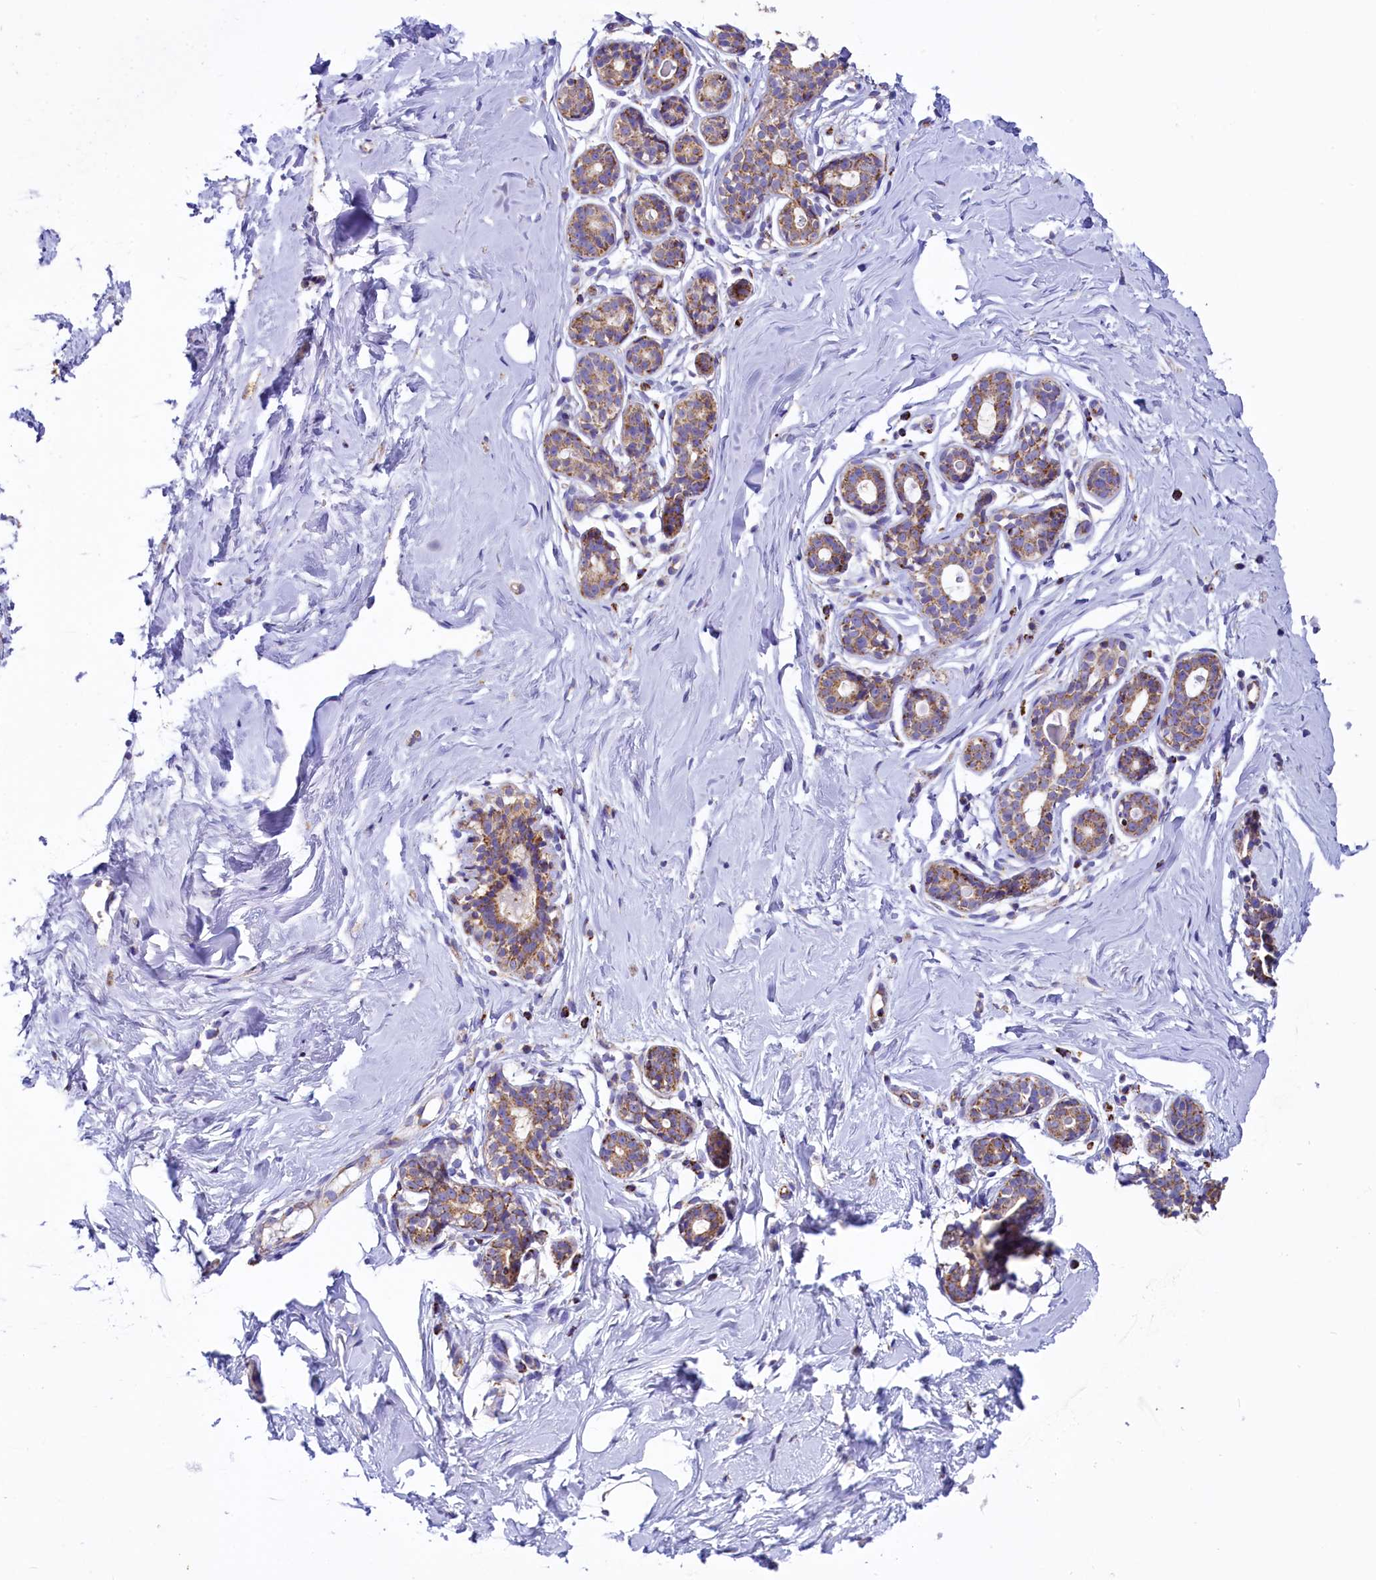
{"staining": {"intensity": "weak", "quantity": "25%-75%", "location": "cytoplasmic/membranous"}, "tissue": "breast", "cell_type": "Adipocytes", "image_type": "normal", "snomed": [{"axis": "morphology", "description": "Normal tissue, NOS"}, {"axis": "morphology", "description": "Adenoma, NOS"}, {"axis": "topography", "description": "Breast"}], "caption": "Immunohistochemistry (IHC) (DAB (3,3'-diaminobenzidine)) staining of benign breast displays weak cytoplasmic/membranous protein expression in about 25%-75% of adipocytes.", "gene": "IDH3A", "patient": {"sex": "female", "age": 23}}